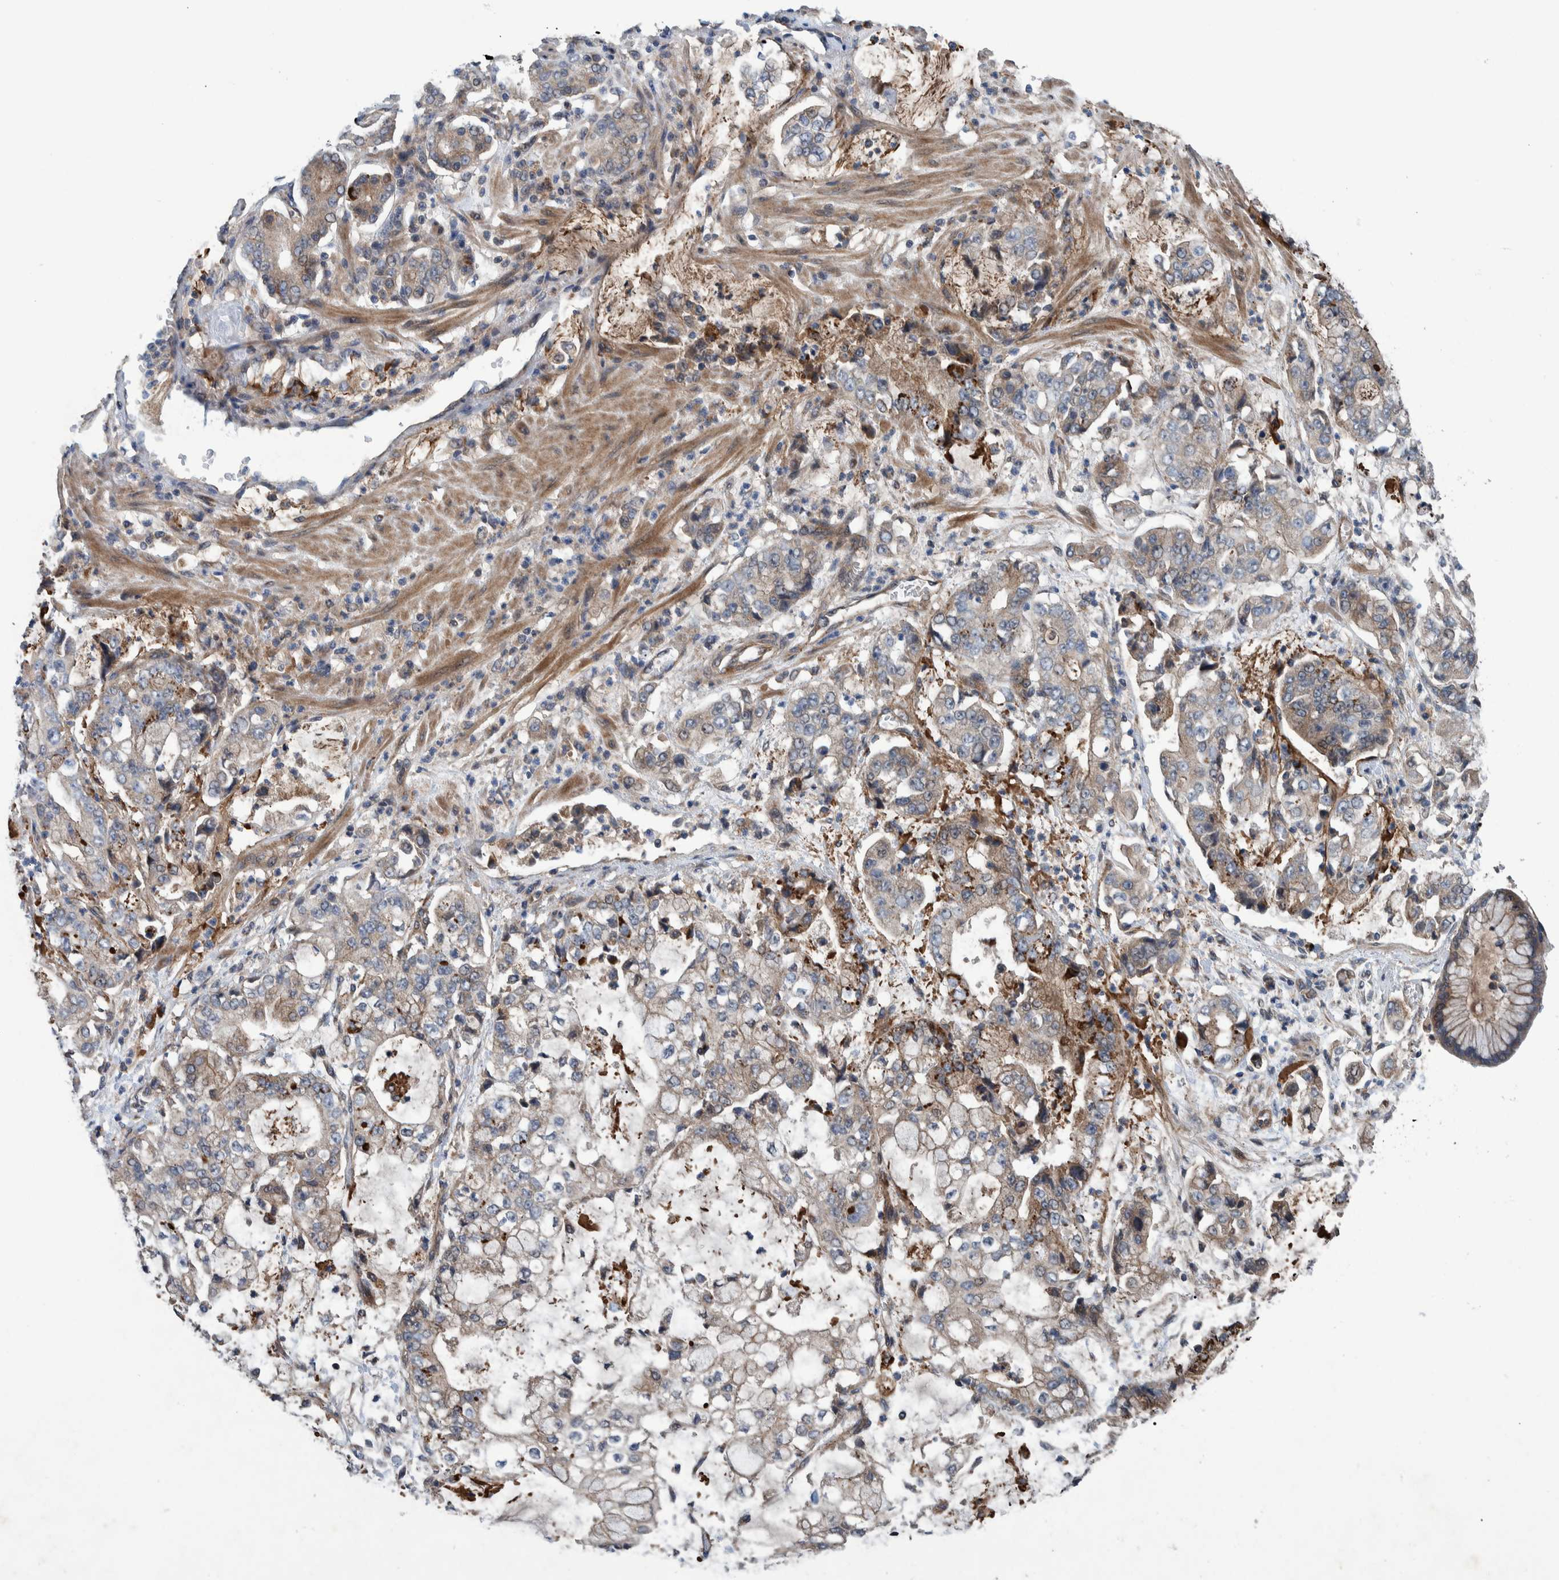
{"staining": {"intensity": "weak", "quantity": ">75%", "location": "cytoplasmic/membranous"}, "tissue": "stomach cancer", "cell_type": "Tumor cells", "image_type": "cancer", "snomed": [{"axis": "morphology", "description": "Adenocarcinoma, NOS"}, {"axis": "topography", "description": "Stomach"}], "caption": "The photomicrograph shows staining of stomach cancer, revealing weak cytoplasmic/membranous protein expression (brown color) within tumor cells. (DAB IHC, brown staining for protein, blue staining for nuclei).", "gene": "ITIH3", "patient": {"sex": "male", "age": 76}}